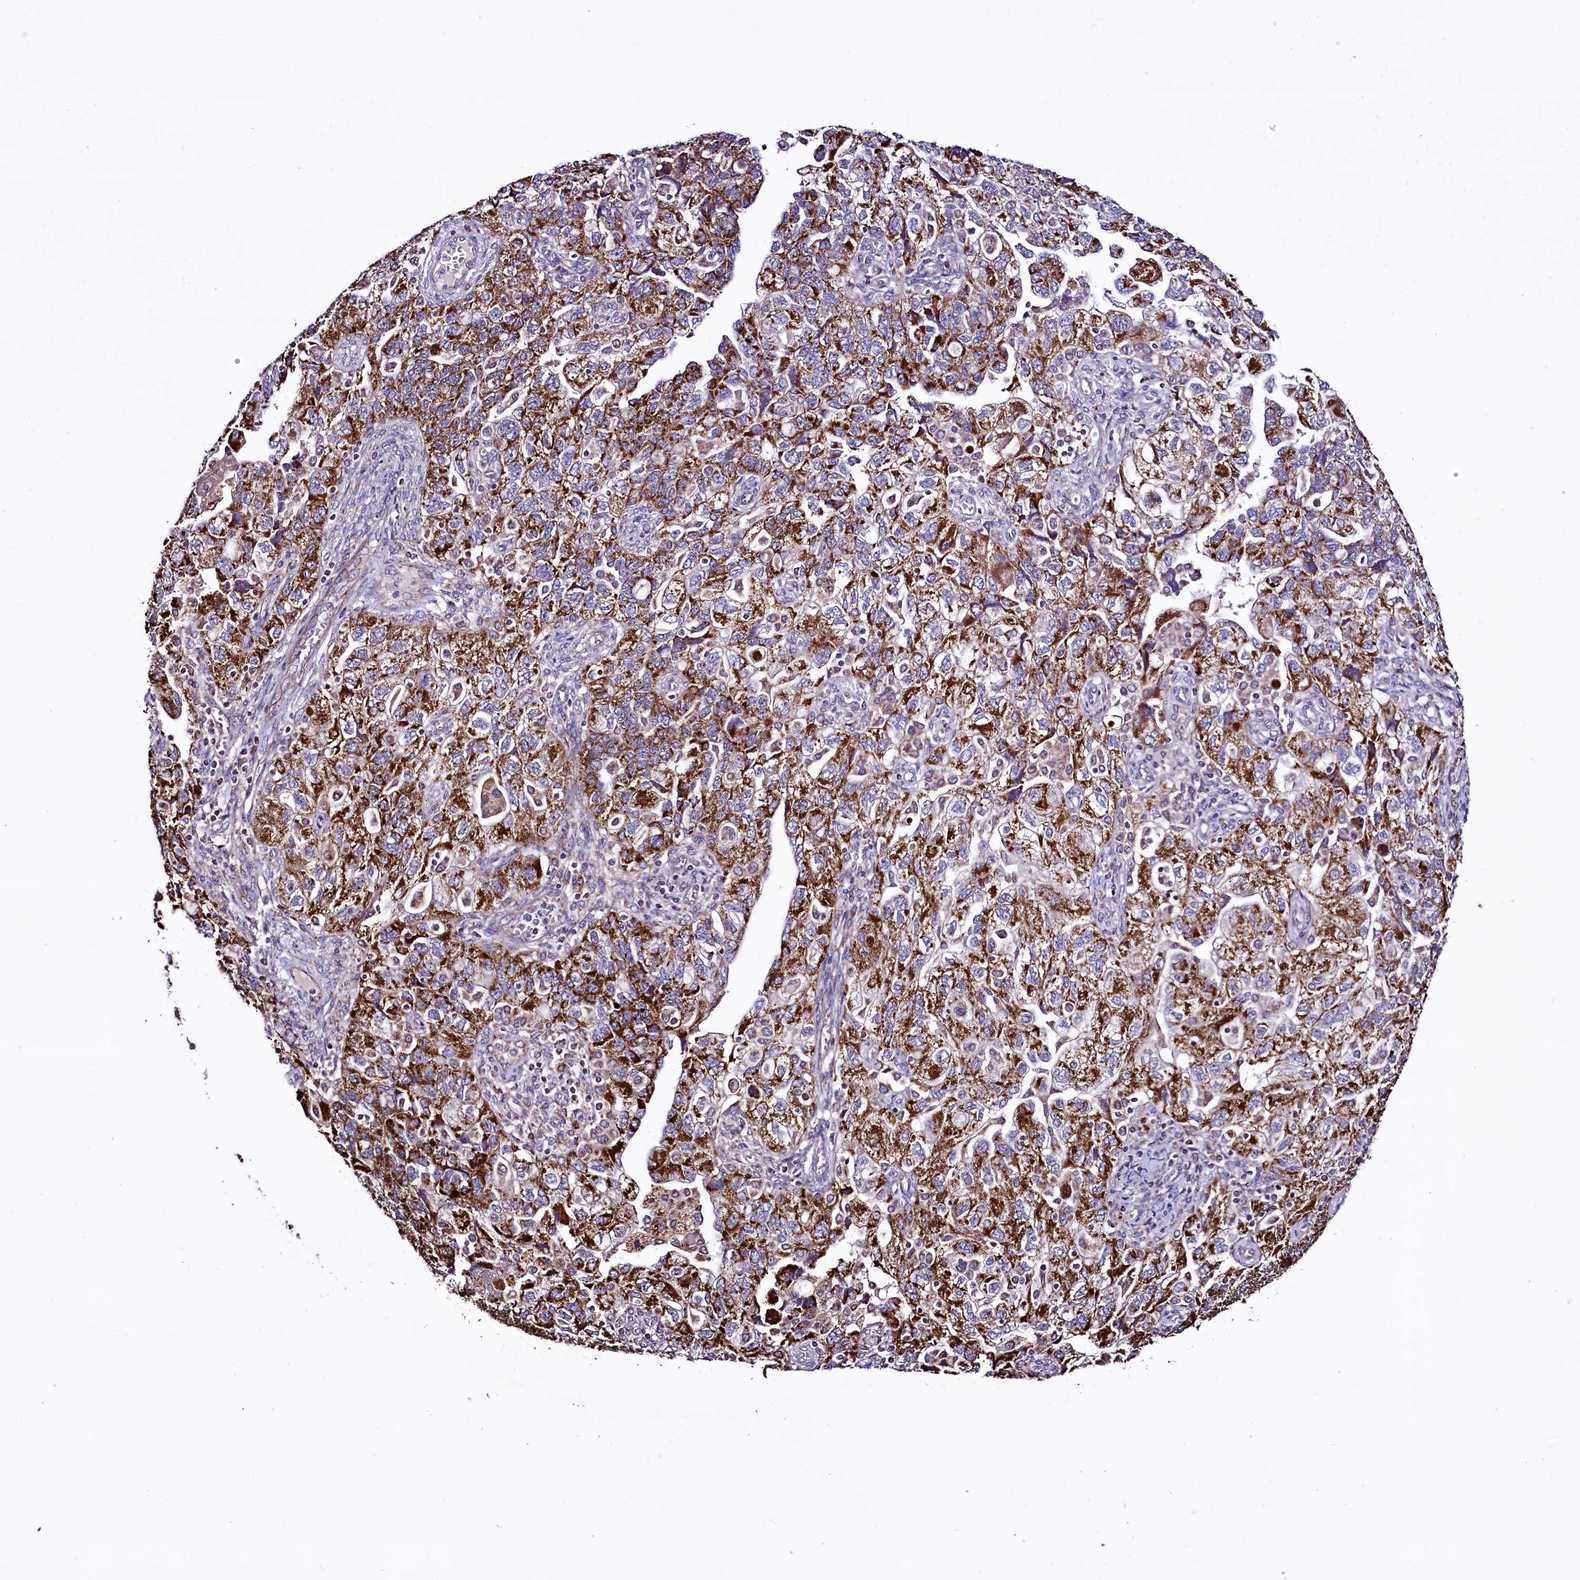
{"staining": {"intensity": "strong", "quantity": ">75%", "location": "cytoplasmic/membranous"}, "tissue": "ovarian cancer", "cell_type": "Tumor cells", "image_type": "cancer", "snomed": [{"axis": "morphology", "description": "Carcinoma, NOS"}, {"axis": "morphology", "description": "Cystadenocarcinoma, serous, NOS"}, {"axis": "topography", "description": "Ovary"}], "caption": "IHC (DAB) staining of human ovarian carcinoma reveals strong cytoplasmic/membranous protein expression in approximately >75% of tumor cells.", "gene": "STARD5", "patient": {"sex": "female", "age": 69}}